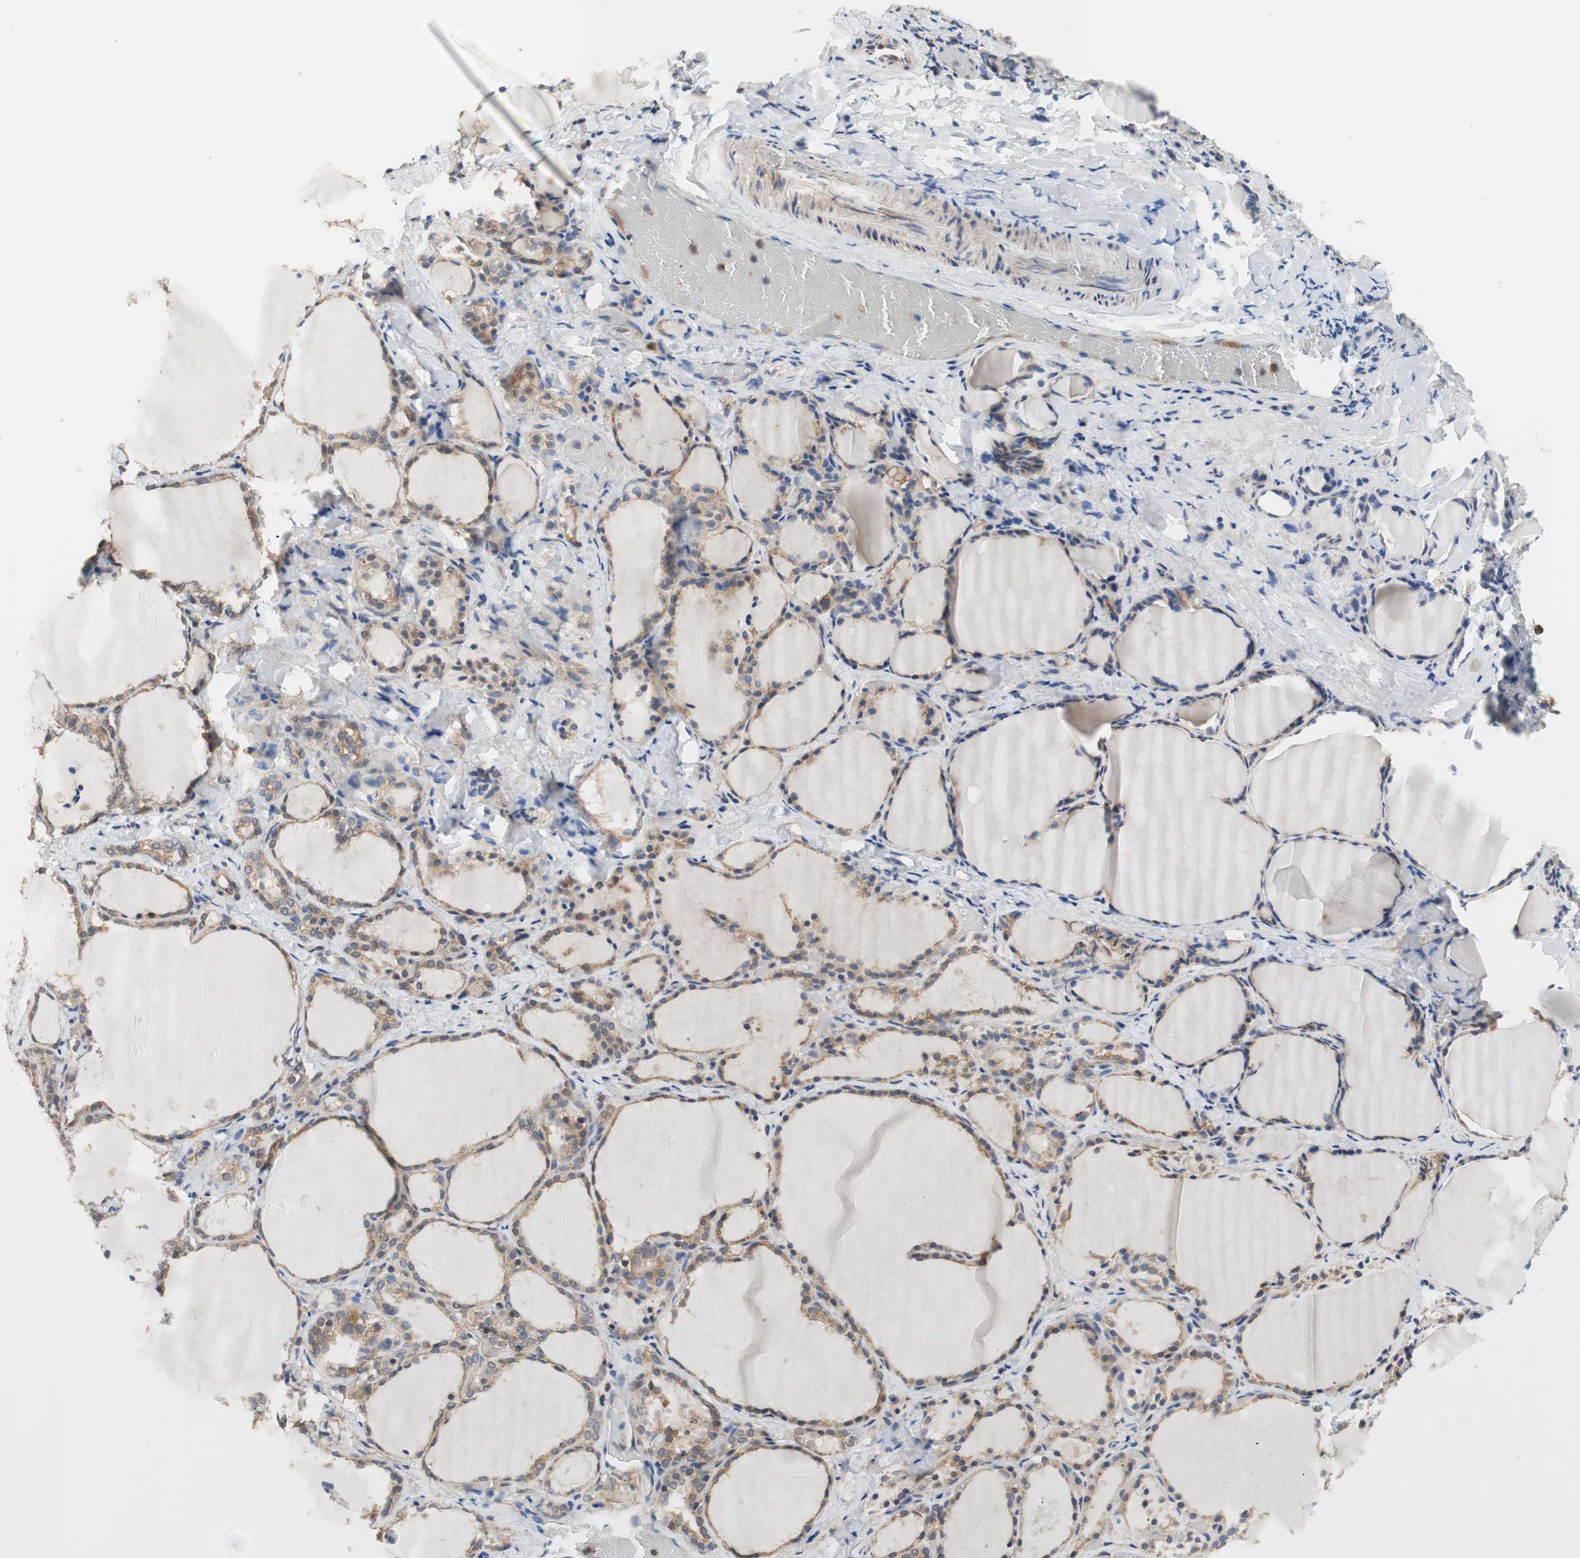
{"staining": {"intensity": "moderate", "quantity": ">75%", "location": "cytoplasmic/membranous"}, "tissue": "thyroid gland", "cell_type": "Glandular cells", "image_type": "normal", "snomed": [{"axis": "morphology", "description": "Normal tissue, NOS"}, {"axis": "morphology", "description": "Papillary adenocarcinoma, NOS"}, {"axis": "topography", "description": "Thyroid gland"}], "caption": "Immunohistochemistry (IHC) micrograph of normal thyroid gland stained for a protein (brown), which shows medium levels of moderate cytoplasmic/membranous positivity in approximately >75% of glandular cells.", "gene": "MAP4K2", "patient": {"sex": "female", "age": 30}}